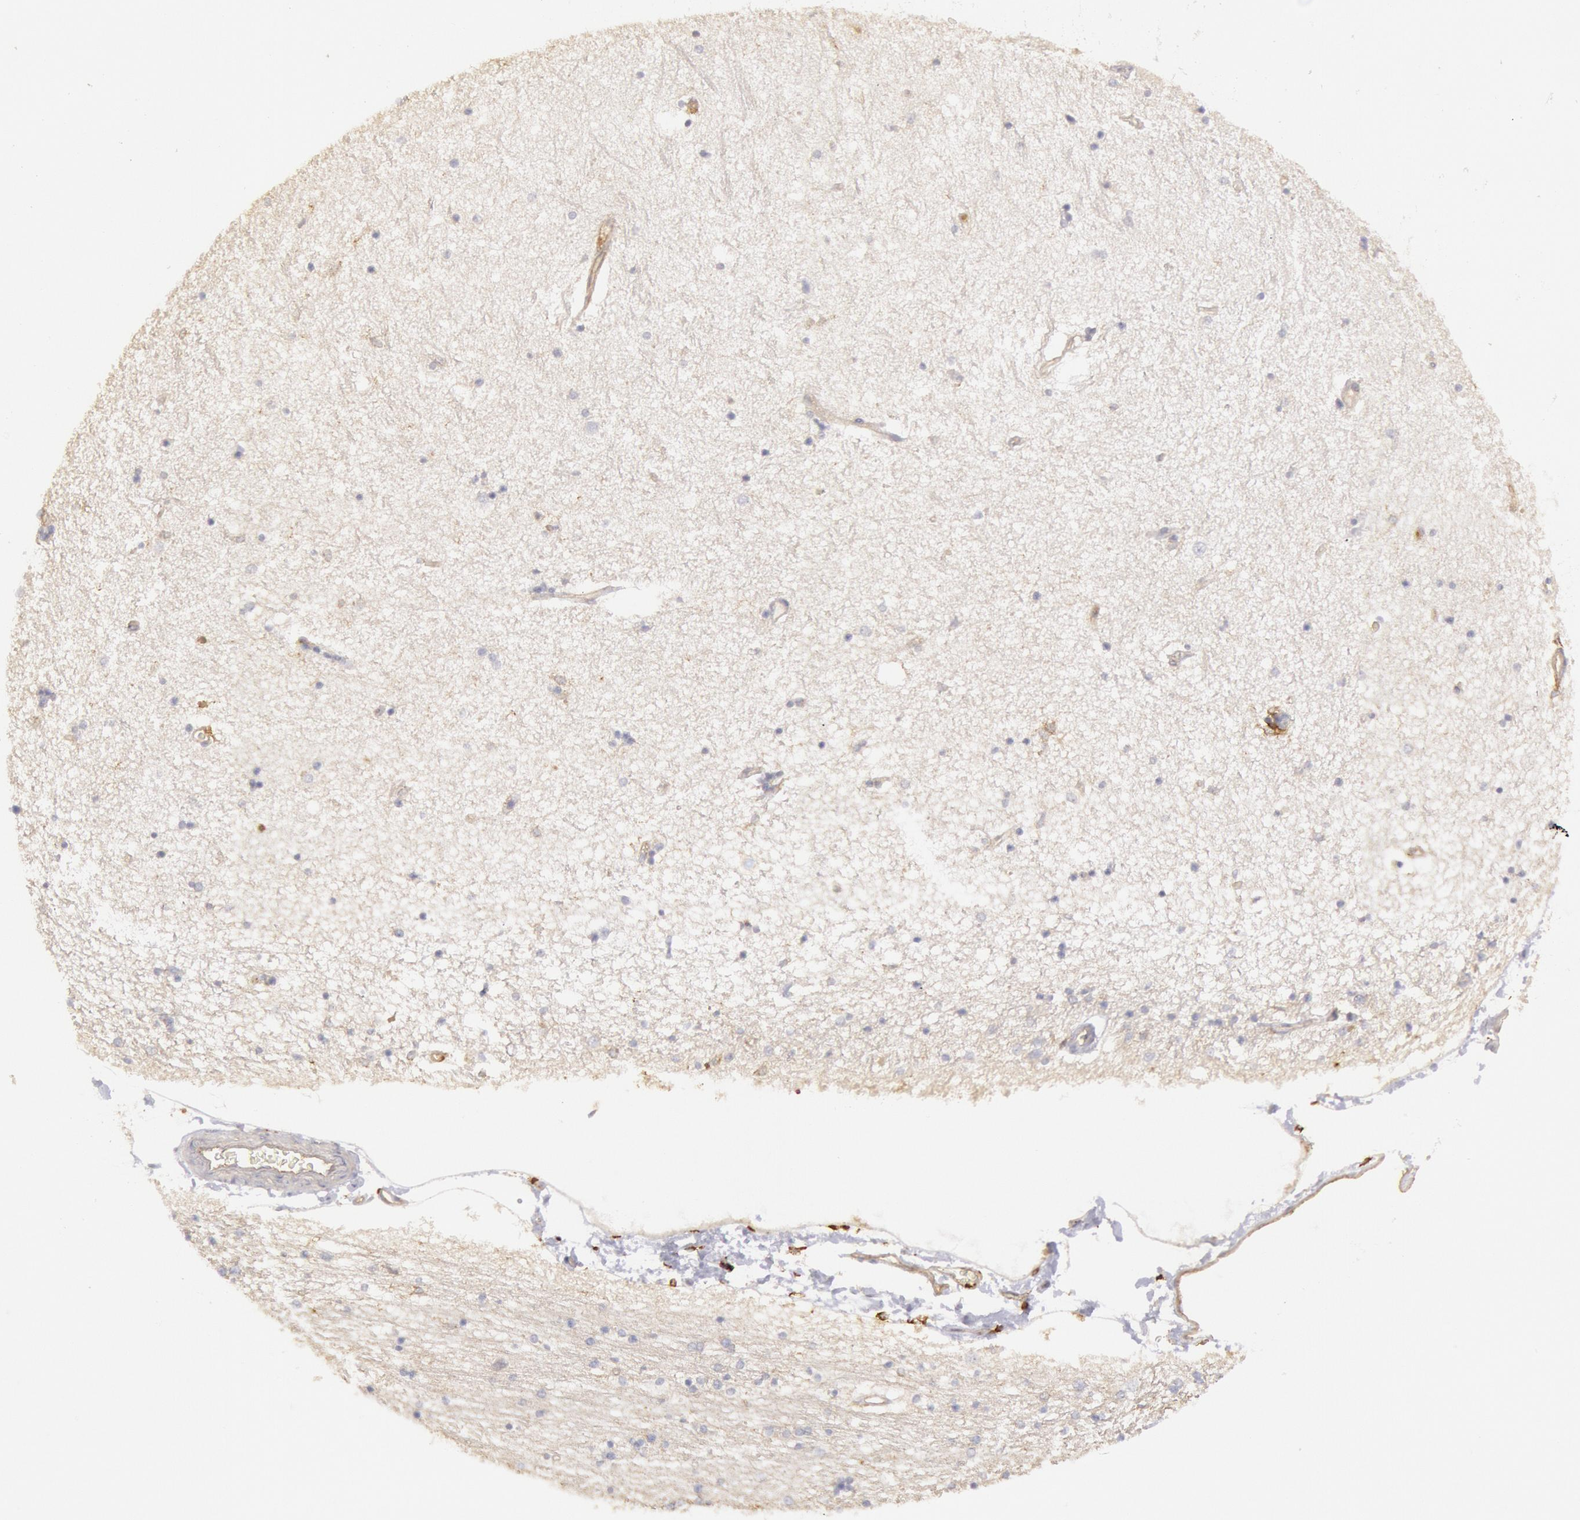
{"staining": {"intensity": "negative", "quantity": "none", "location": "none"}, "tissue": "hippocampus", "cell_type": "Glial cells", "image_type": "normal", "snomed": [{"axis": "morphology", "description": "Normal tissue, NOS"}, {"axis": "topography", "description": "Hippocampus"}], "caption": "An IHC image of normal hippocampus is shown. There is no staining in glial cells of hippocampus.", "gene": "SNAP23", "patient": {"sex": "female", "age": 54}}